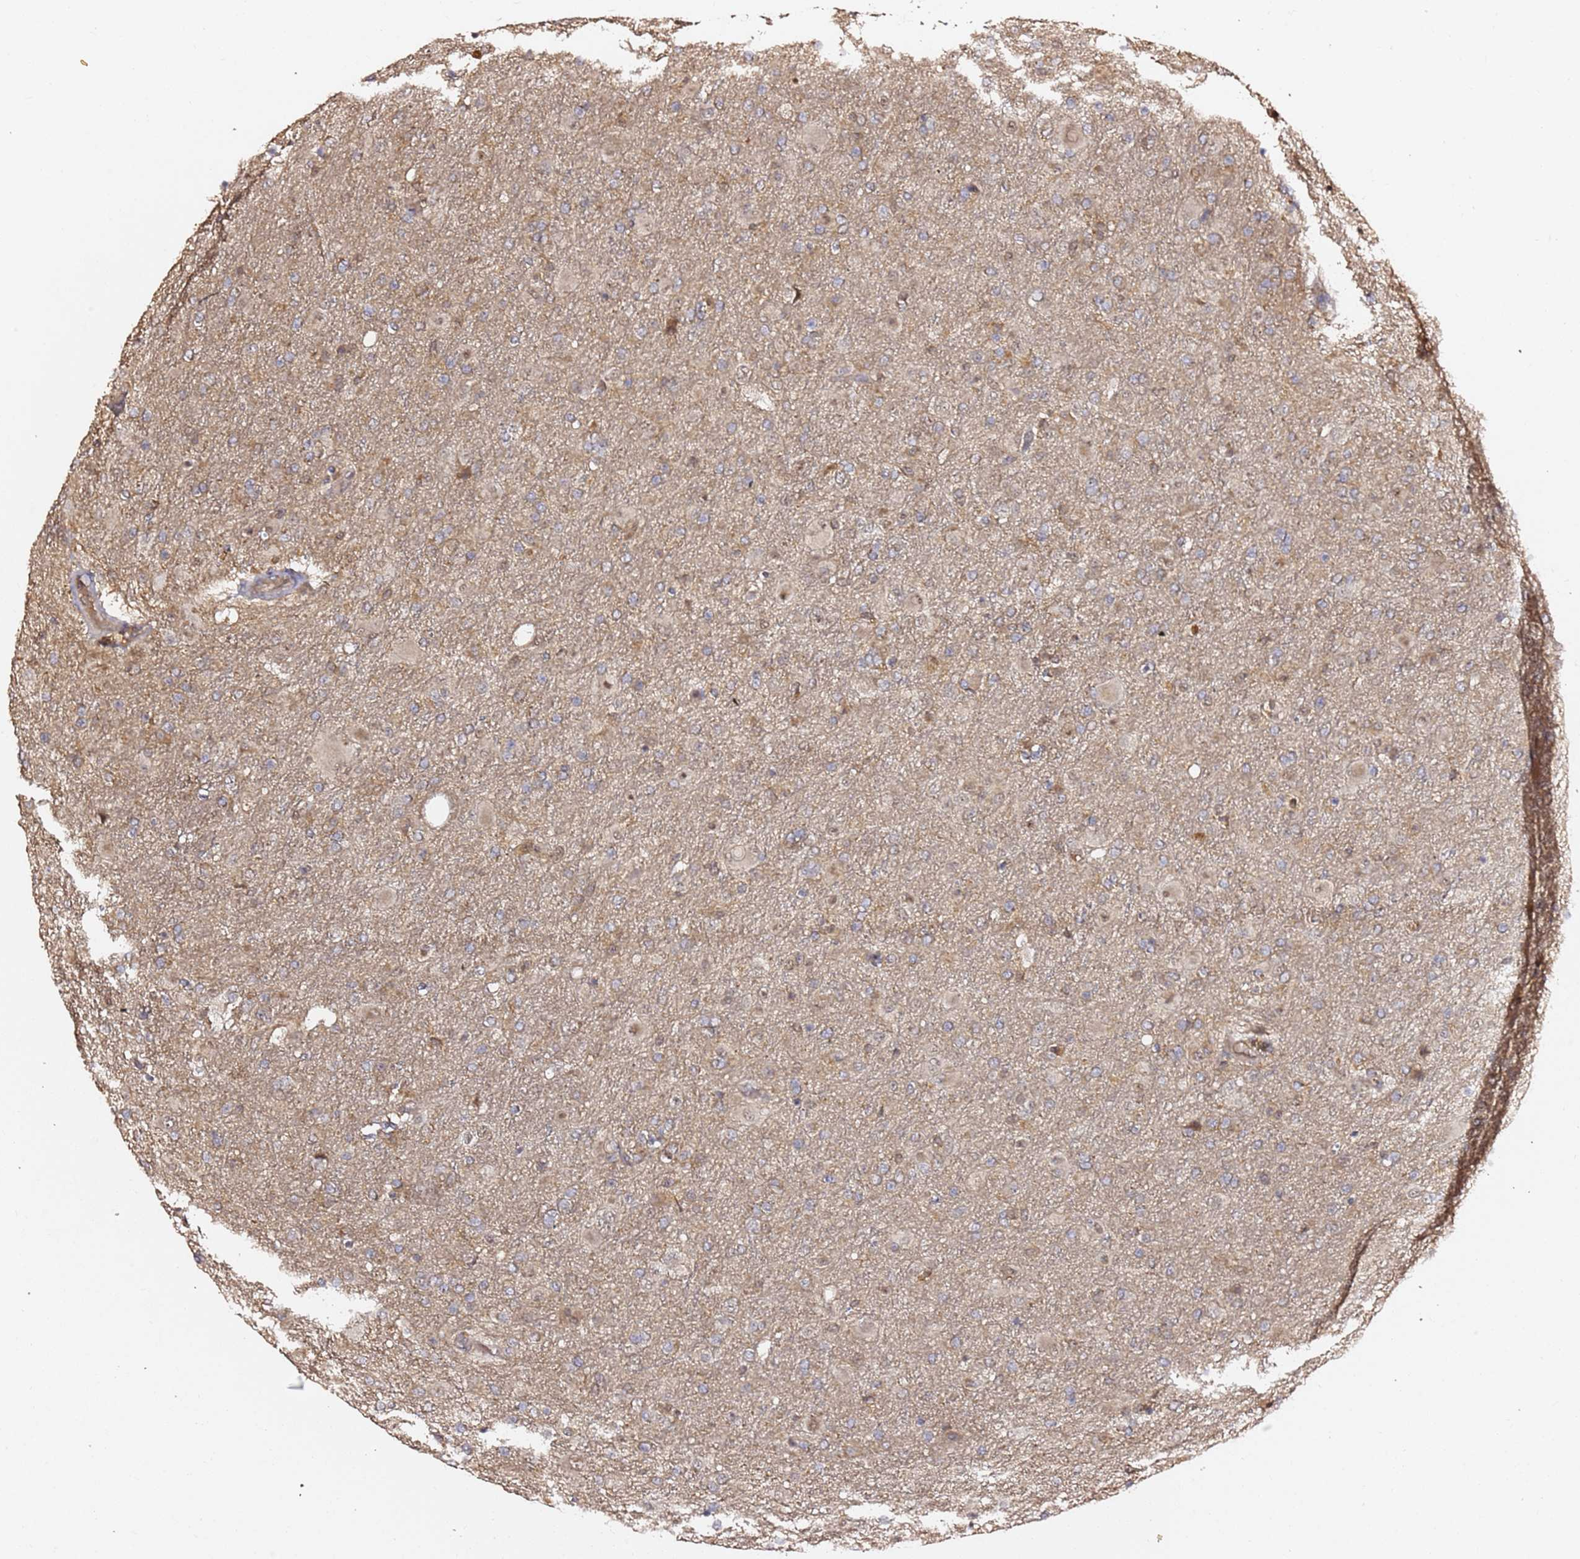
{"staining": {"intensity": "weak", "quantity": "<25%", "location": "cytoplasmic/membranous"}, "tissue": "glioma", "cell_type": "Tumor cells", "image_type": "cancer", "snomed": [{"axis": "morphology", "description": "Glioma, malignant, Low grade"}, {"axis": "topography", "description": "Brain"}], "caption": "A high-resolution histopathology image shows immunohistochemistry staining of glioma, which shows no significant expression in tumor cells. (Stains: DAB IHC with hematoxylin counter stain, Microscopy: brightfield microscopy at high magnification).", "gene": "OR5V1", "patient": {"sex": "male", "age": 65}}